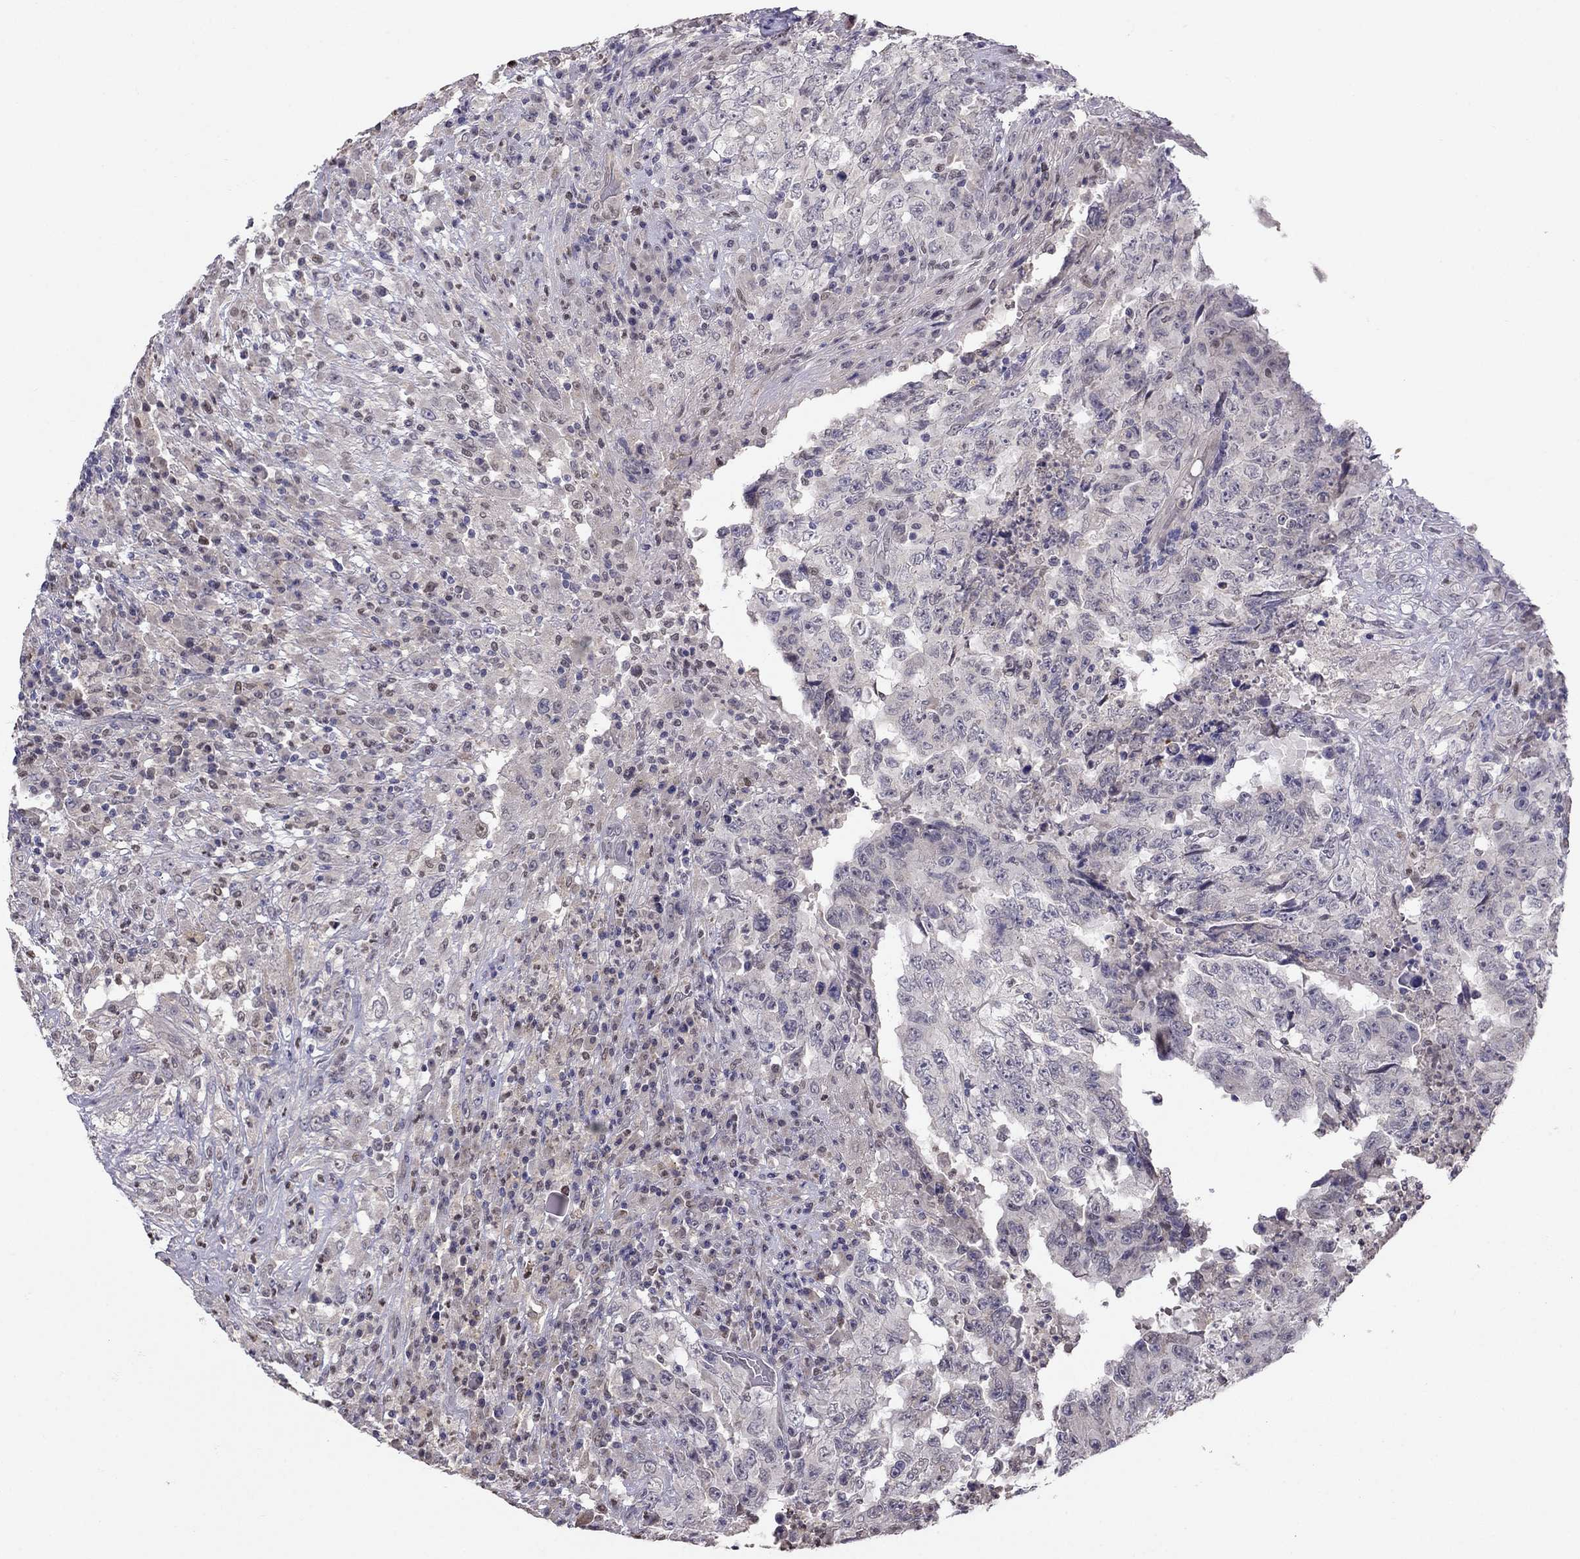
{"staining": {"intensity": "negative", "quantity": "none", "location": "none"}, "tissue": "testis cancer", "cell_type": "Tumor cells", "image_type": "cancer", "snomed": [{"axis": "morphology", "description": "Necrosis, NOS"}, {"axis": "morphology", "description": "Carcinoma, Embryonal, NOS"}, {"axis": "topography", "description": "Testis"}], "caption": "DAB (3,3'-diaminobenzidine) immunohistochemical staining of embryonal carcinoma (testis) shows no significant staining in tumor cells.", "gene": "LRRC39", "patient": {"sex": "male", "age": 19}}